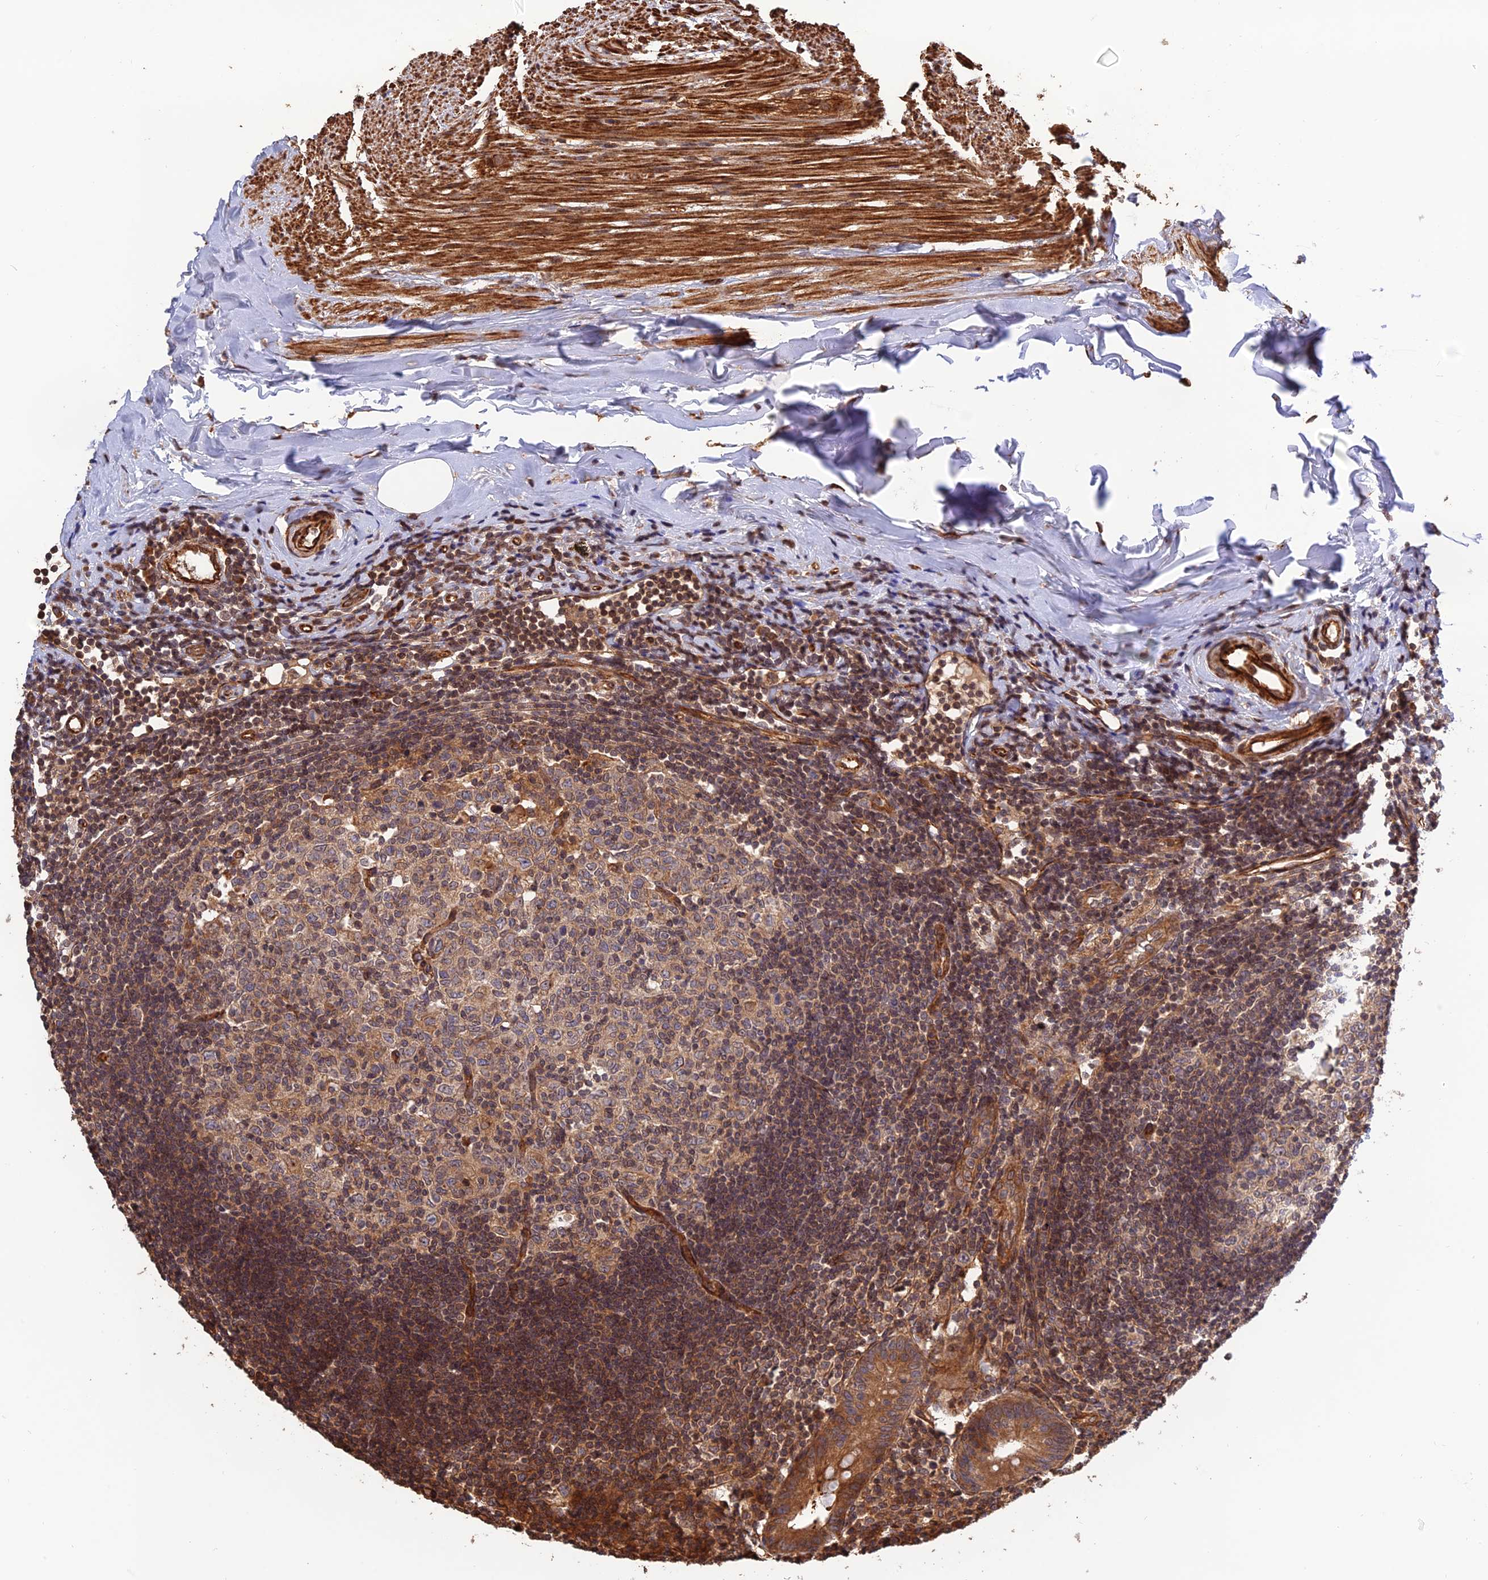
{"staining": {"intensity": "strong", "quantity": ">75%", "location": "cytoplasmic/membranous"}, "tissue": "appendix", "cell_type": "Glandular cells", "image_type": "normal", "snomed": [{"axis": "morphology", "description": "Normal tissue, NOS"}, {"axis": "topography", "description": "Appendix"}], "caption": "The immunohistochemical stain highlights strong cytoplasmic/membranous positivity in glandular cells of benign appendix.", "gene": "CREBL2", "patient": {"sex": "female", "age": 54}}